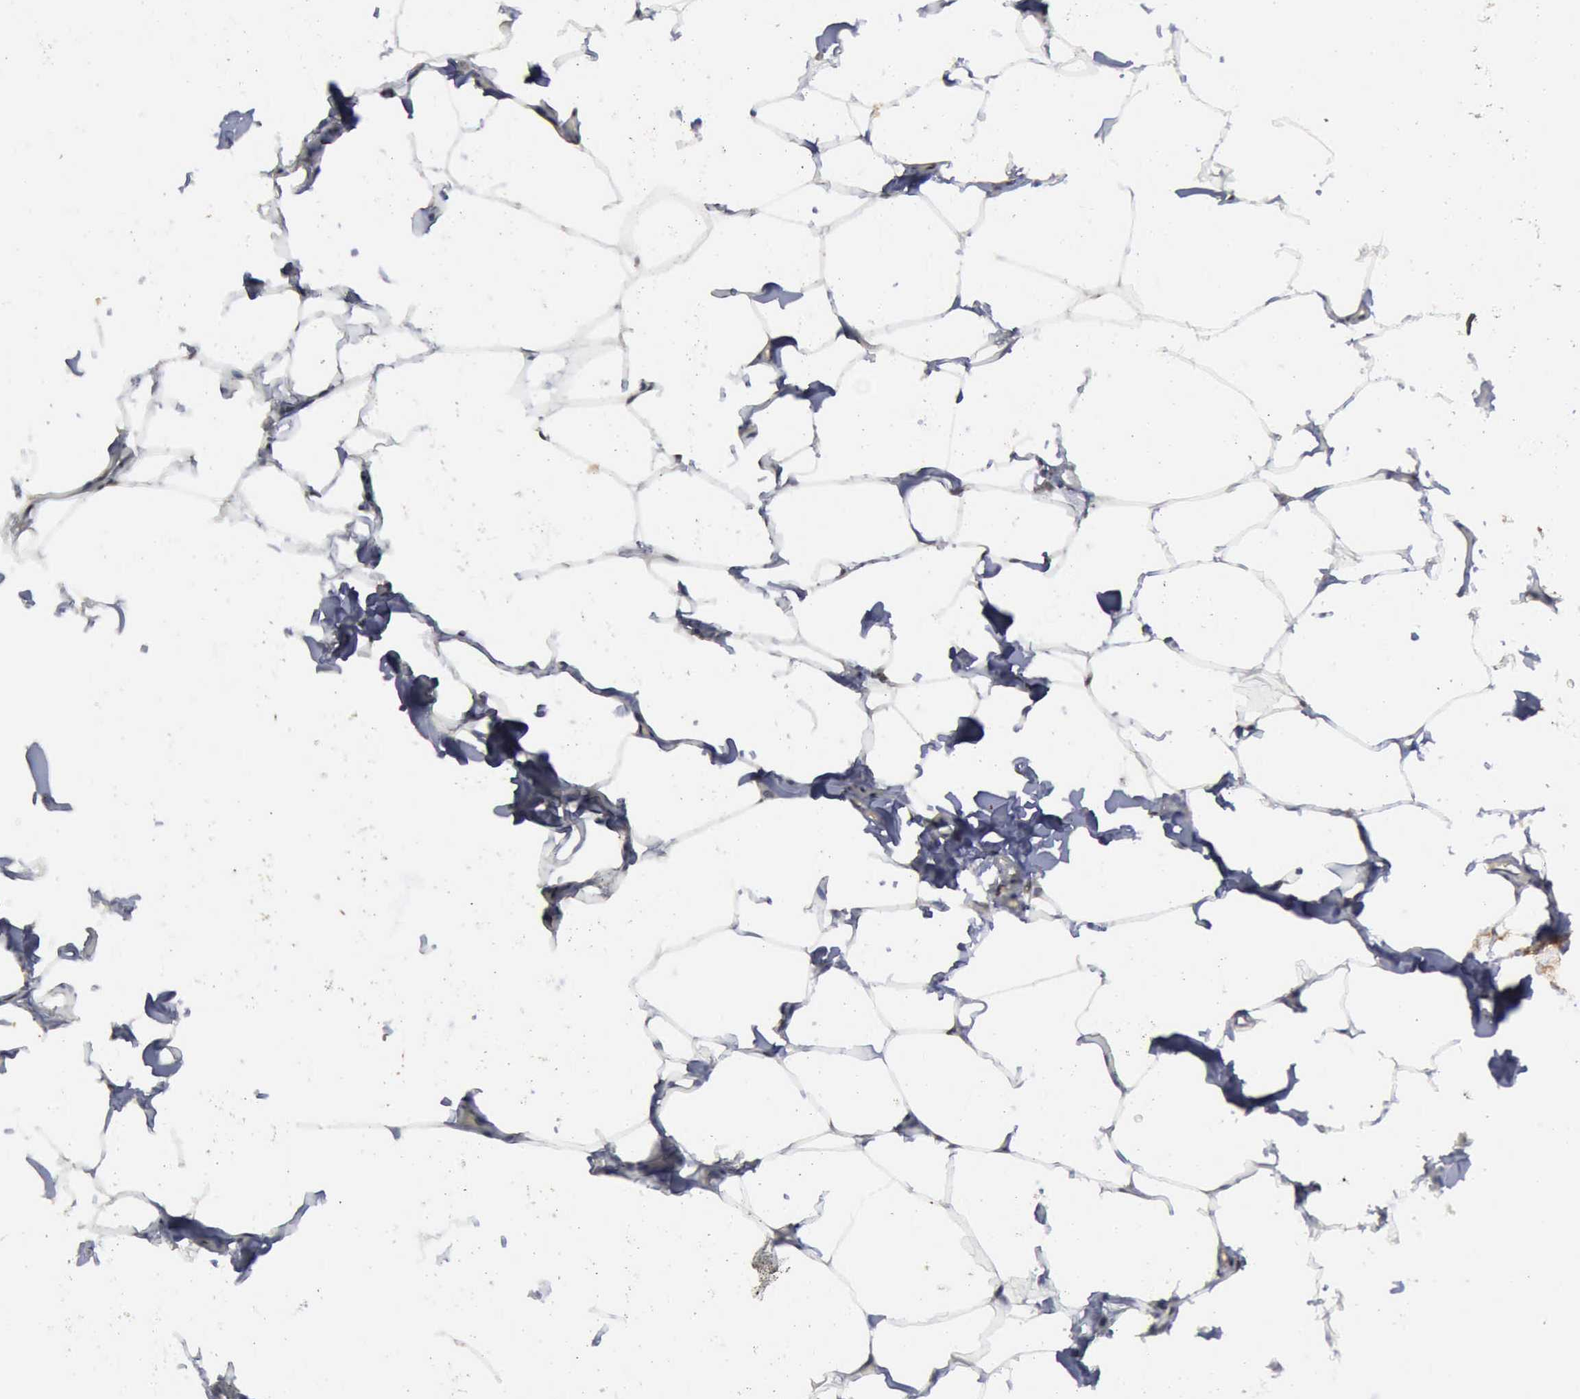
{"staining": {"intensity": "negative", "quantity": "none", "location": "none"}, "tissue": "adipose tissue", "cell_type": "Adipocytes", "image_type": "normal", "snomed": [{"axis": "morphology", "description": "Normal tissue, NOS"}, {"axis": "topography", "description": "Vascular tissue"}], "caption": "High power microscopy histopathology image of an immunohistochemistry micrograph of unremarkable adipose tissue, revealing no significant positivity in adipocytes. (DAB (3,3'-diaminobenzidine) immunohistochemistry (IHC) with hematoxylin counter stain).", "gene": "RTCB", "patient": {"sex": "male", "age": 41}}